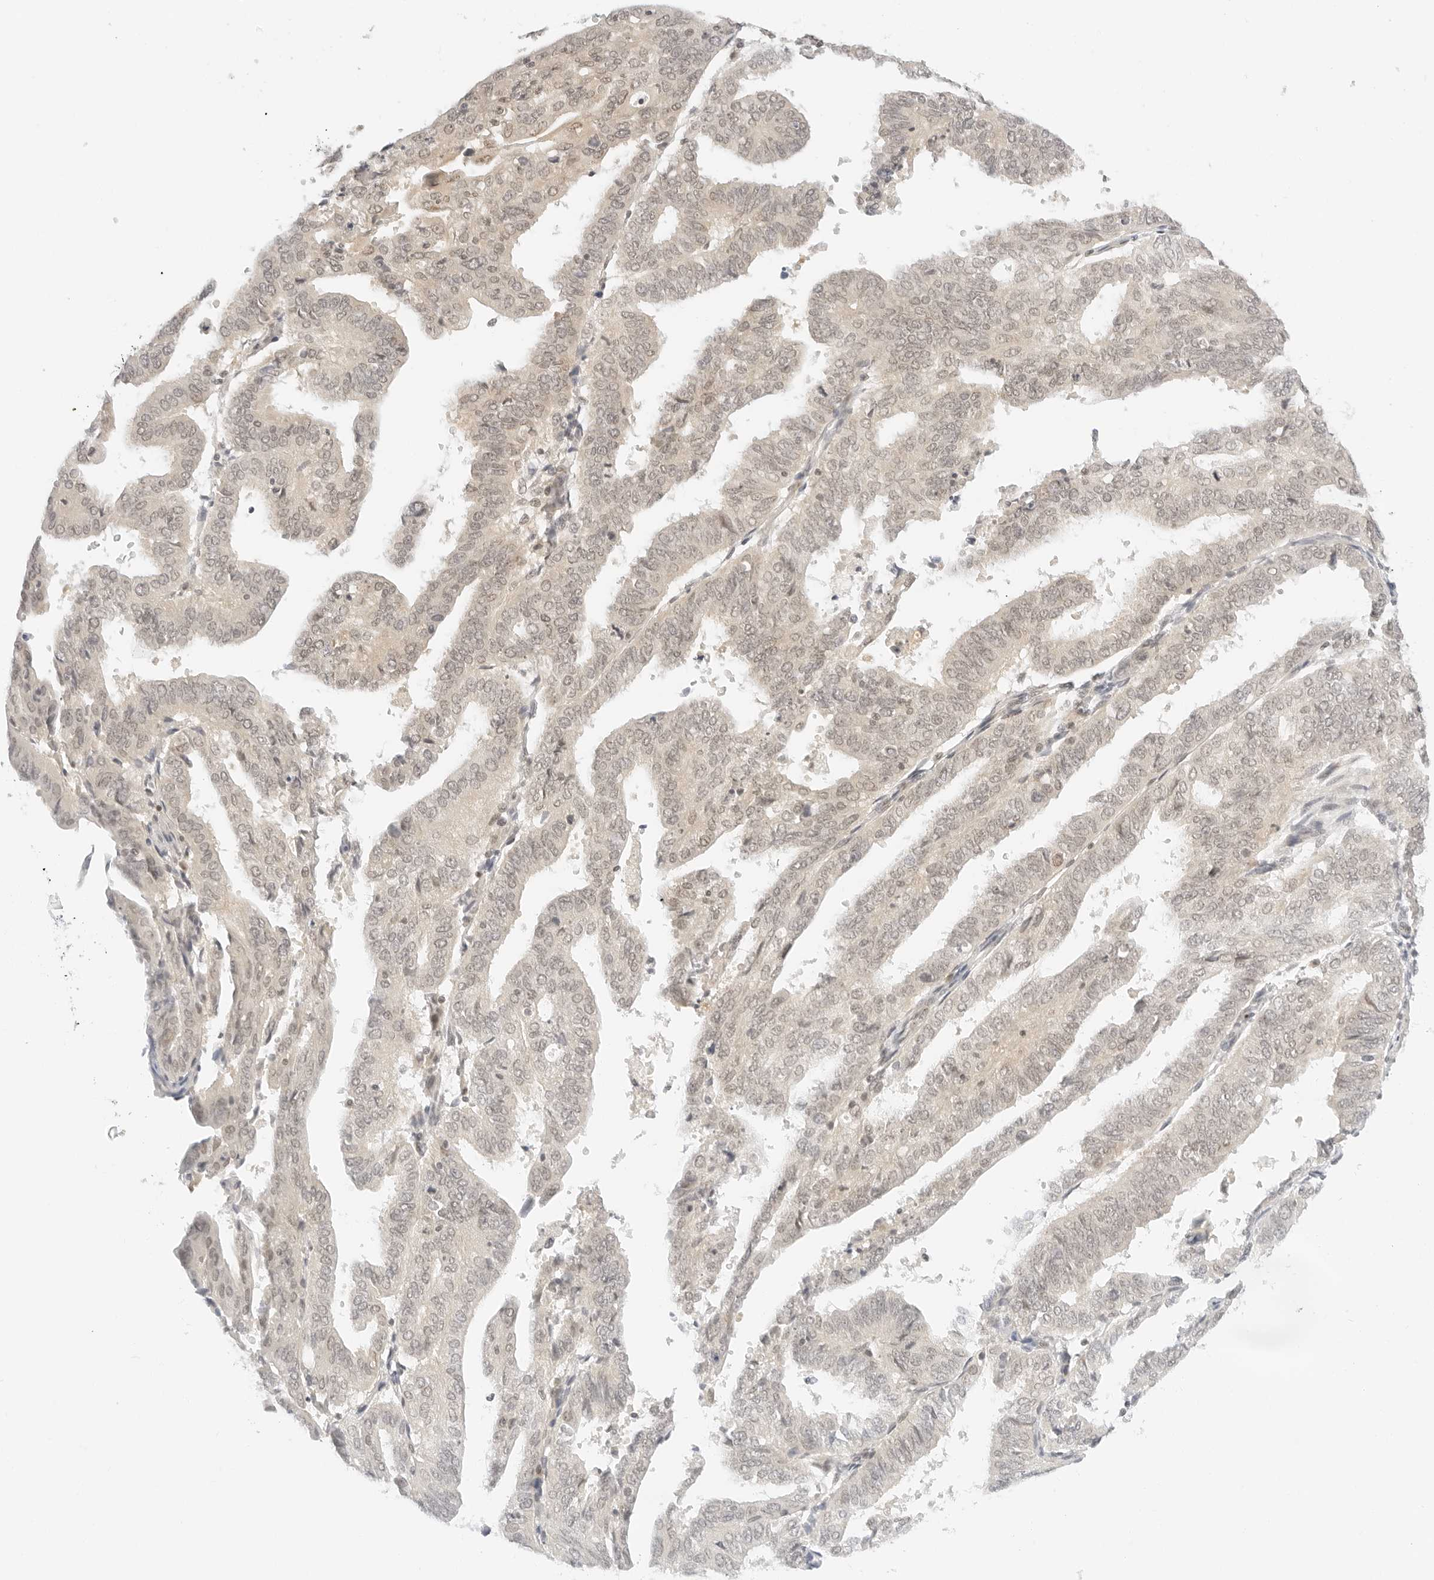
{"staining": {"intensity": "negative", "quantity": "none", "location": "none"}, "tissue": "endometrial cancer", "cell_type": "Tumor cells", "image_type": "cancer", "snomed": [{"axis": "morphology", "description": "Adenocarcinoma, NOS"}, {"axis": "topography", "description": "Uterus"}], "caption": "DAB (3,3'-diaminobenzidine) immunohistochemical staining of endometrial cancer (adenocarcinoma) reveals no significant positivity in tumor cells.", "gene": "POLR3C", "patient": {"sex": "female", "age": 77}}